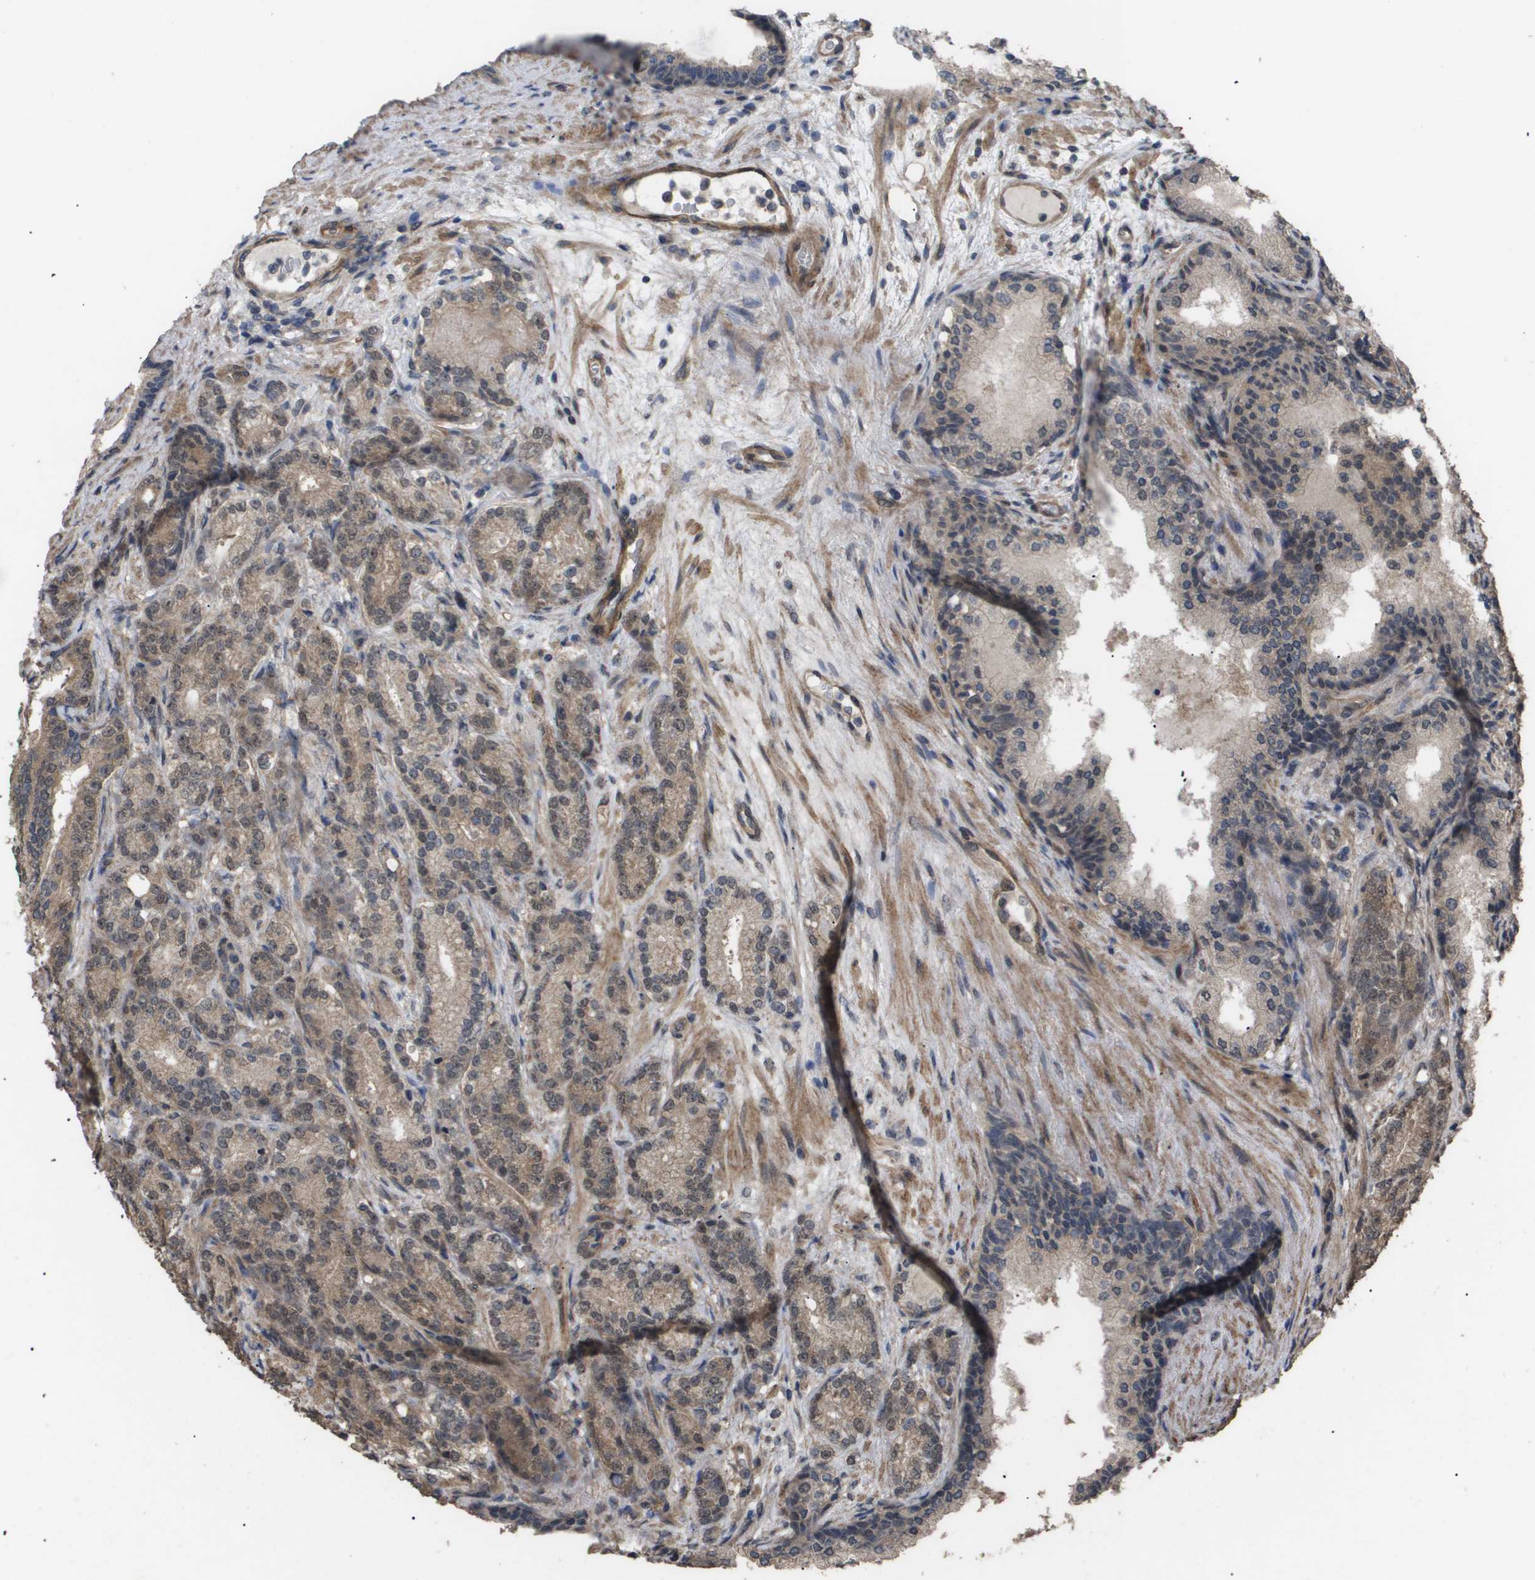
{"staining": {"intensity": "moderate", "quantity": ">75%", "location": "cytoplasmic/membranous,nuclear"}, "tissue": "prostate cancer", "cell_type": "Tumor cells", "image_type": "cancer", "snomed": [{"axis": "morphology", "description": "Adenocarcinoma, High grade"}, {"axis": "topography", "description": "Prostate"}], "caption": "Adenocarcinoma (high-grade) (prostate) stained for a protein (brown) demonstrates moderate cytoplasmic/membranous and nuclear positive positivity in about >75% of tumor cells.", "gene": "CUL5", "patient": {"sex": "male", "age": 61}}